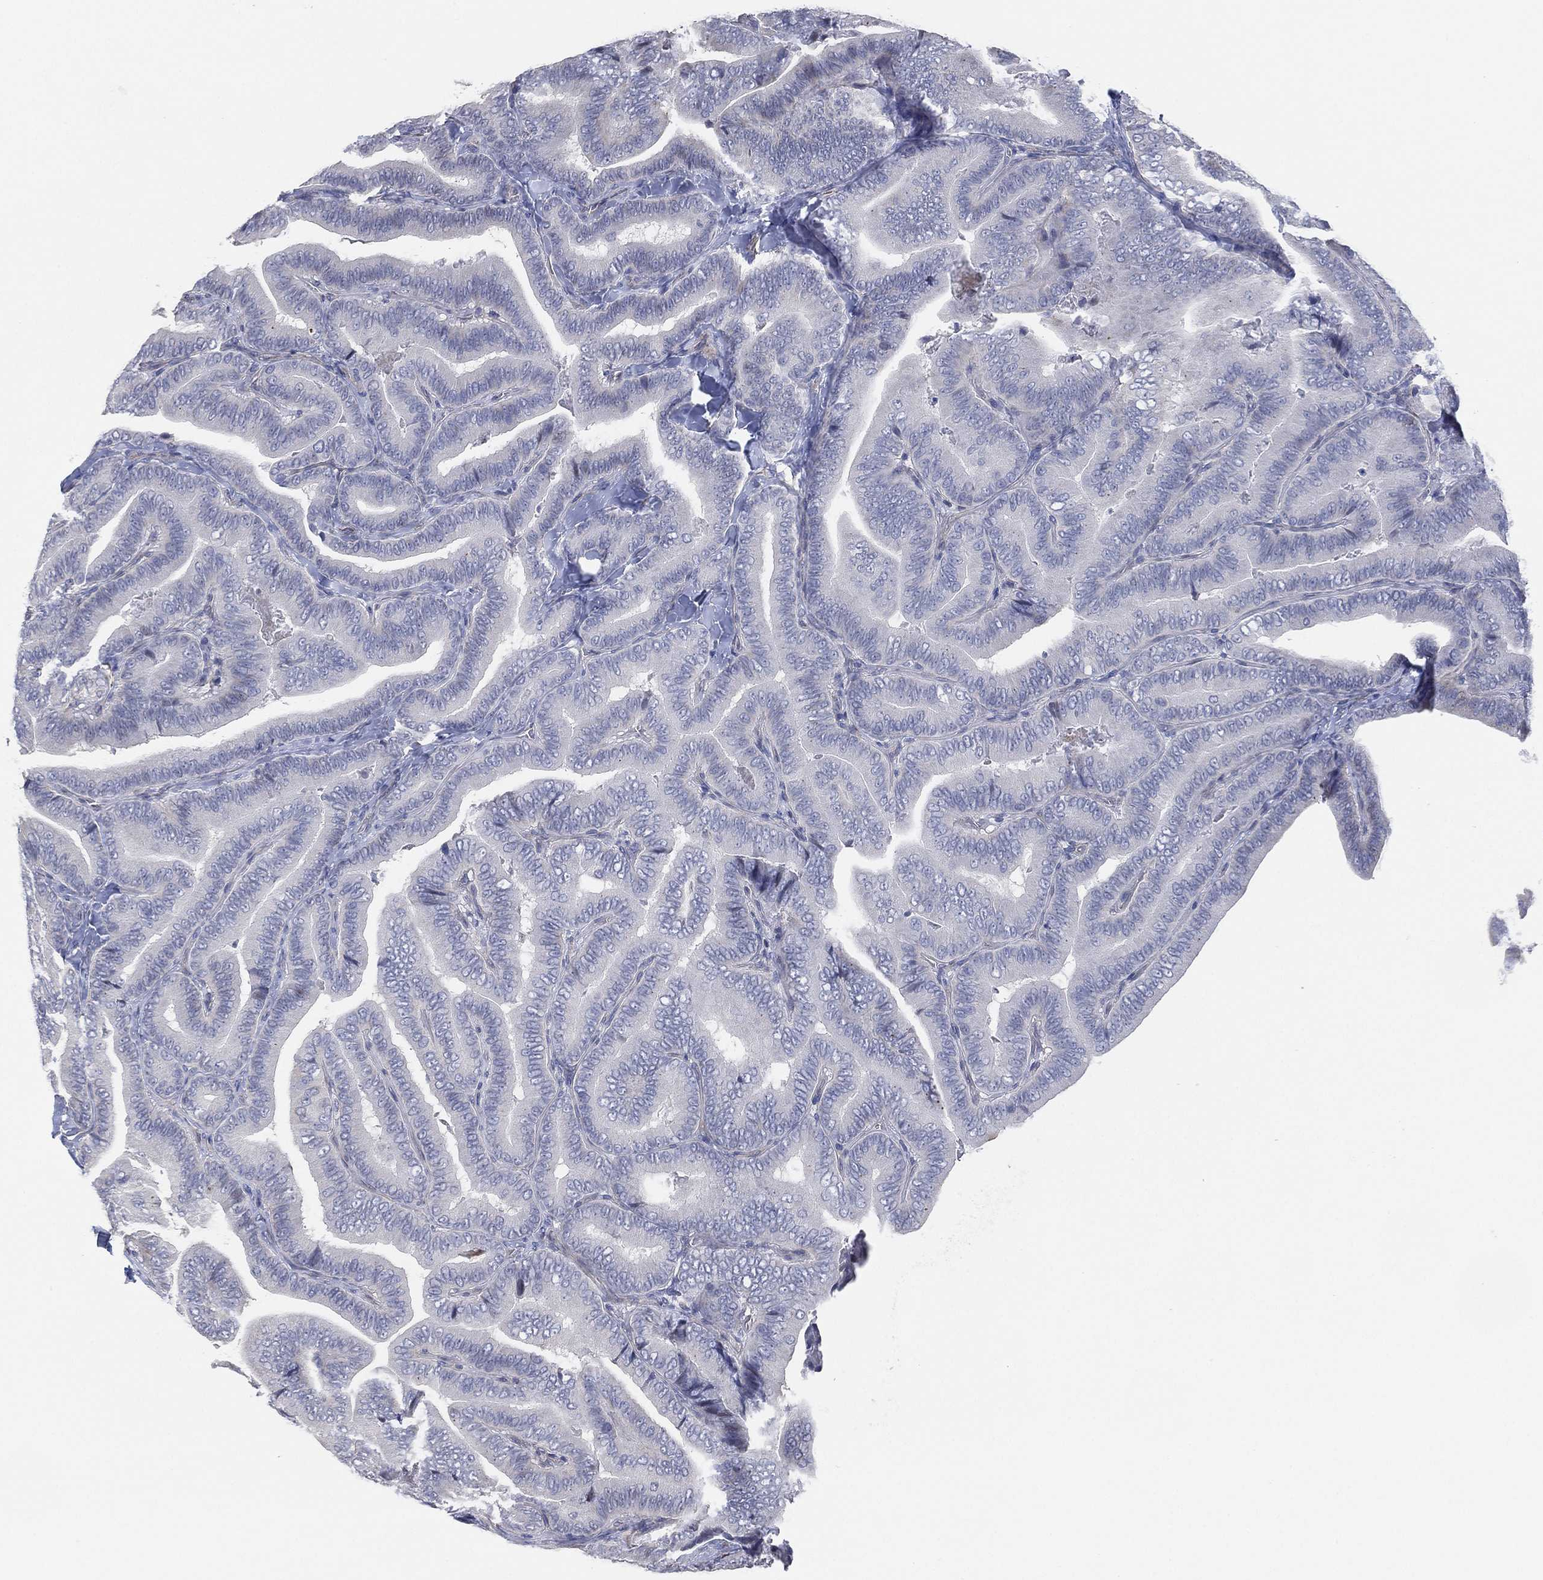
{"staining": {"intensity": "negative", "quantity": "none", "location": "none"}, "tissue": "thyroid cancer", "cell_type": "Tumor cells", "image_type": "cancer", "snomed": [{"axis": "morphology", "description": "Papillary adenocarcinoma, NOS"}, {"axis": "topography", "description": "Thyroid gland"}], "caption": "There is no significant expression in tumor cells of papillary adenocarcinoma (thyroid).", "gene": "CFTR", "patient": {"sex": "male", "age": 61}}